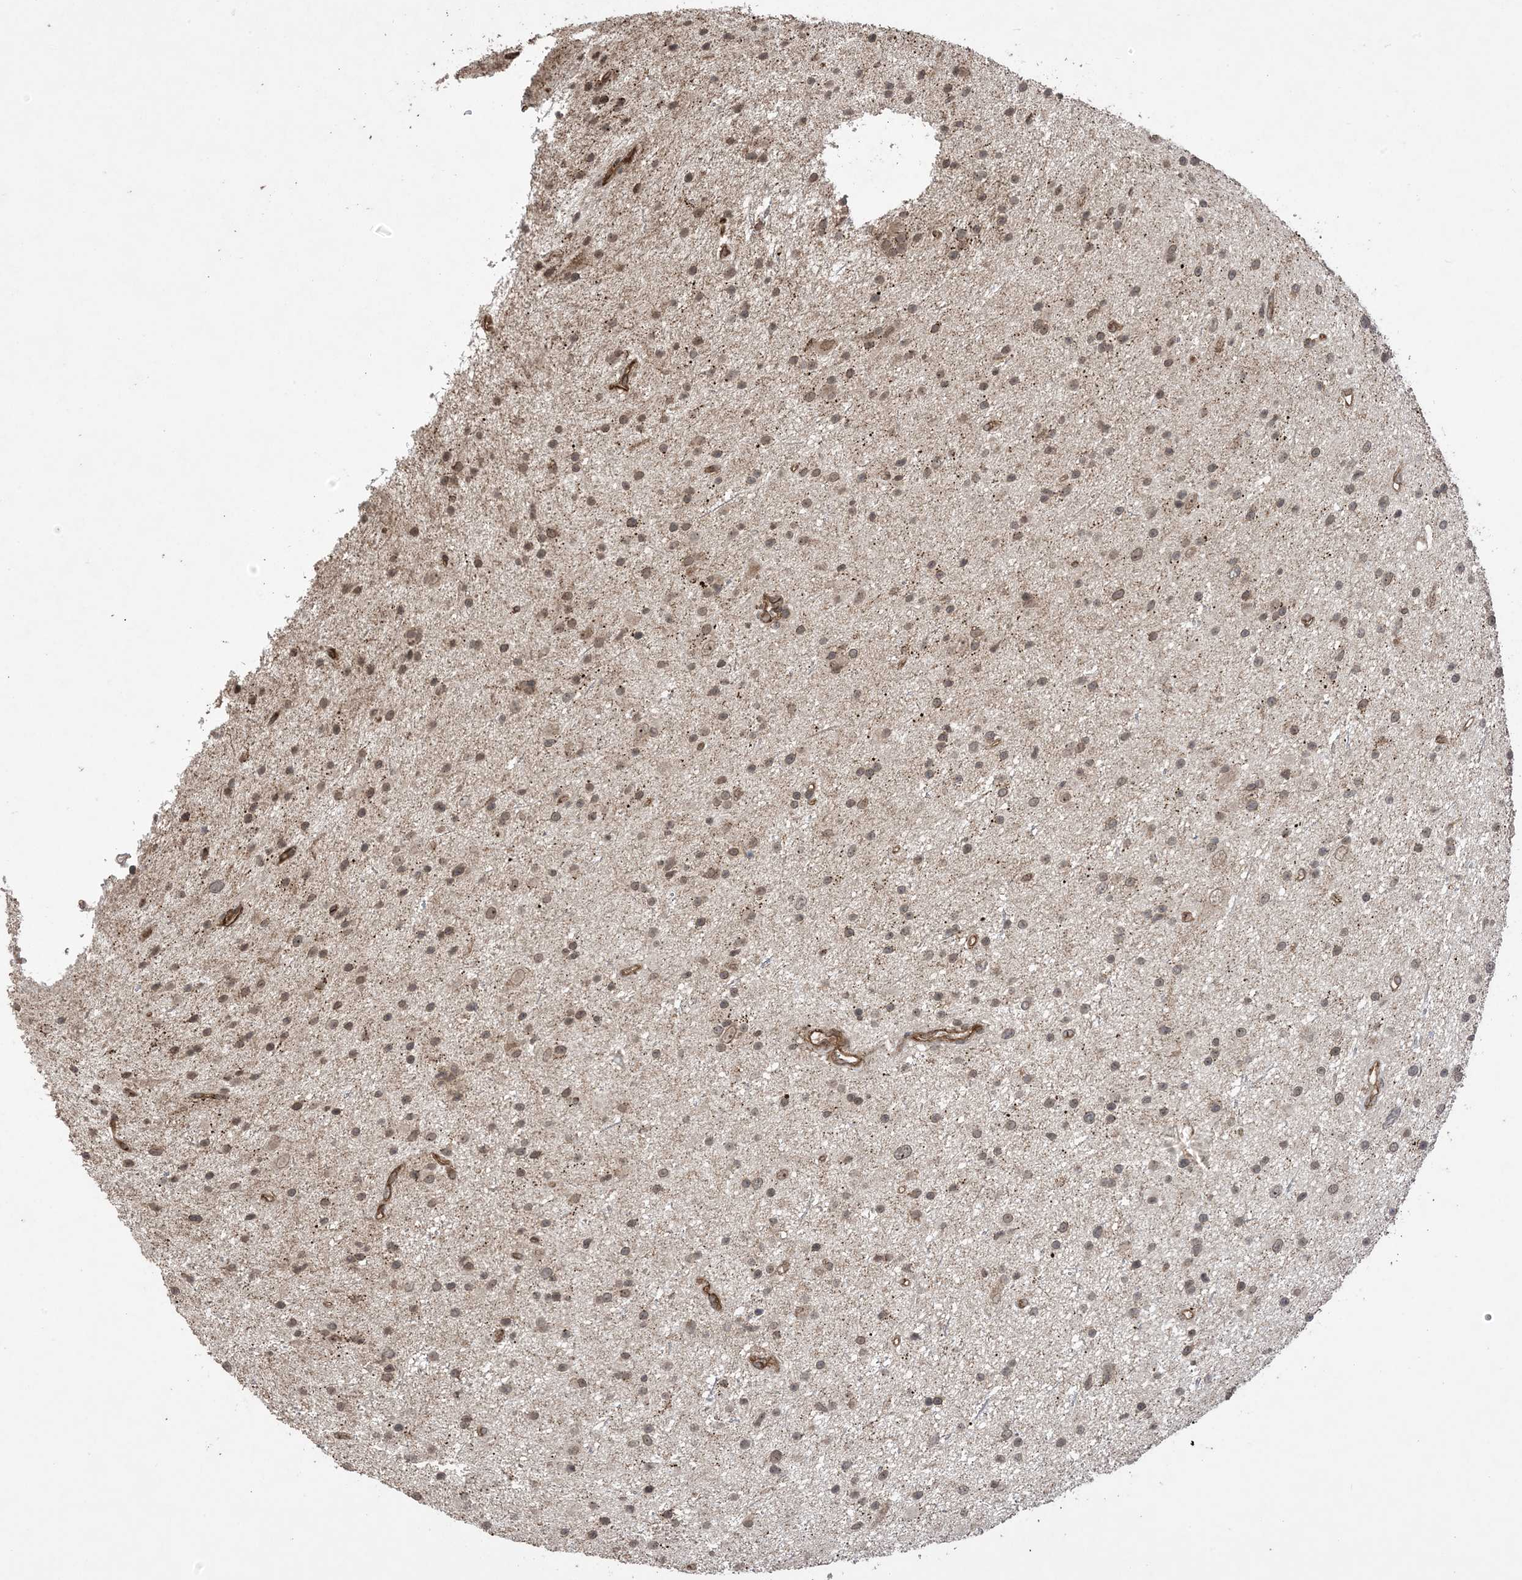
{"staining": {"intensity": "moderate", "quantity": ">75%", "location": "cytoplasmic/membranous,nuclear"}, "tissue": "glioma", "cell_type": "Tumor cells", "image_type": "cancer", "snomed": [{"axis": "morphology", "description": "Glioma, malignant, Low grade"}, {"axis": "topography", "description": "Cerebral cortex"}], "caption": "The immunohistochemical stain shows moderate cytoplasmic/membranous and nuclear positivity in tumor cells of low-grade glioma (malignant) tissue. The protein is shown in brown color, while the nuclei are stained blue.", "gene": "ZNF511", "patient": {"sex": "female", "age": 39}}